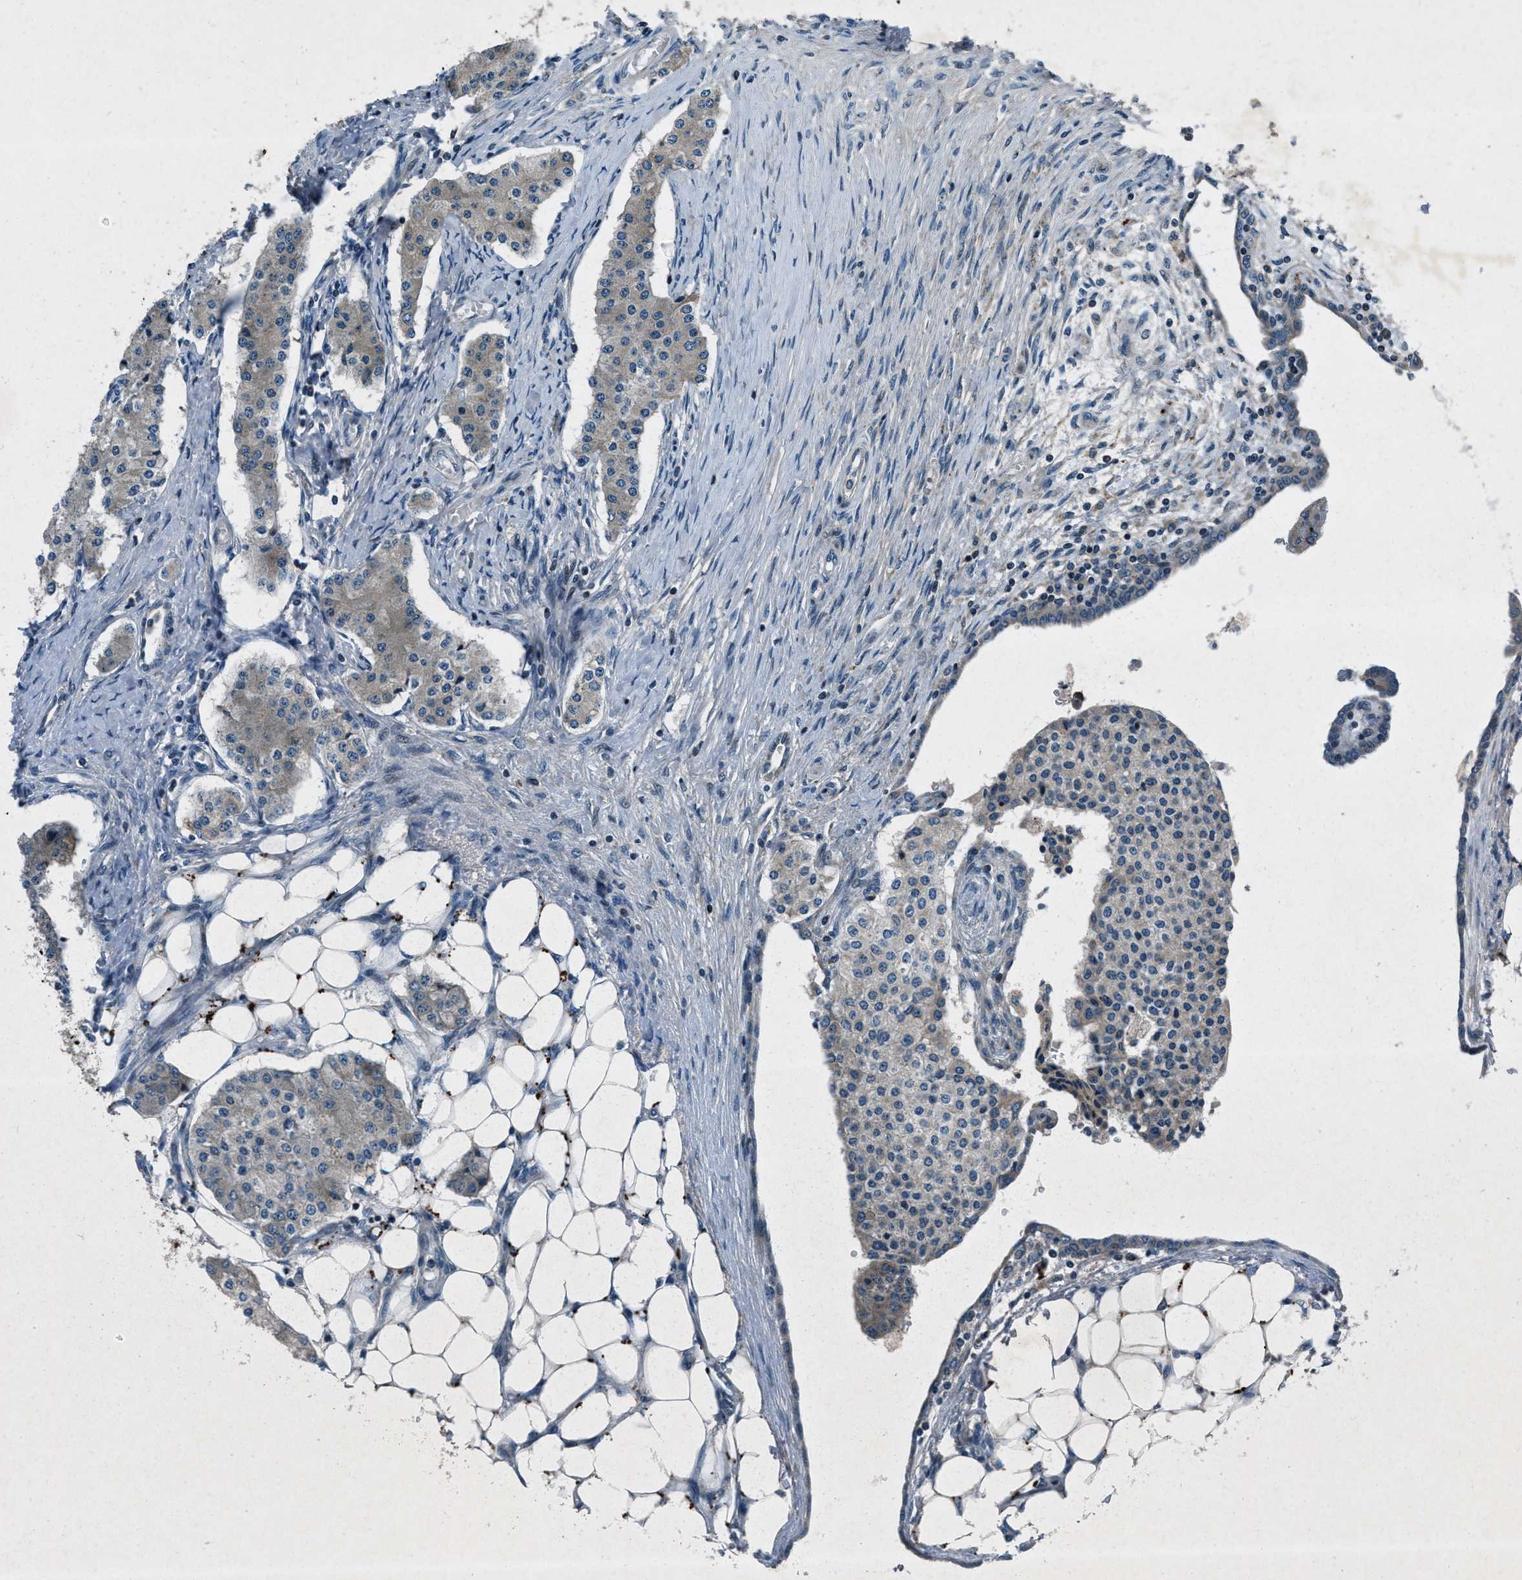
{"staining": {"intensity": "weak", "quantity": "<25%", "location": "cytoplasmic/membranous"}, "tissue": "carcinoid", "cell_type": "Tumor cells", "image_type": "cancer", "snomed": [{"axis": "morphology", "description": "Carcinoid, malignant, NOS"}, {"axis": "topography", "description": "Colon"}], "caption": "Tumor cells are negative for protein expression in human carcinoid.", "gene": "CLEC2D", "patient": {"sex": "female", "age": 52}}